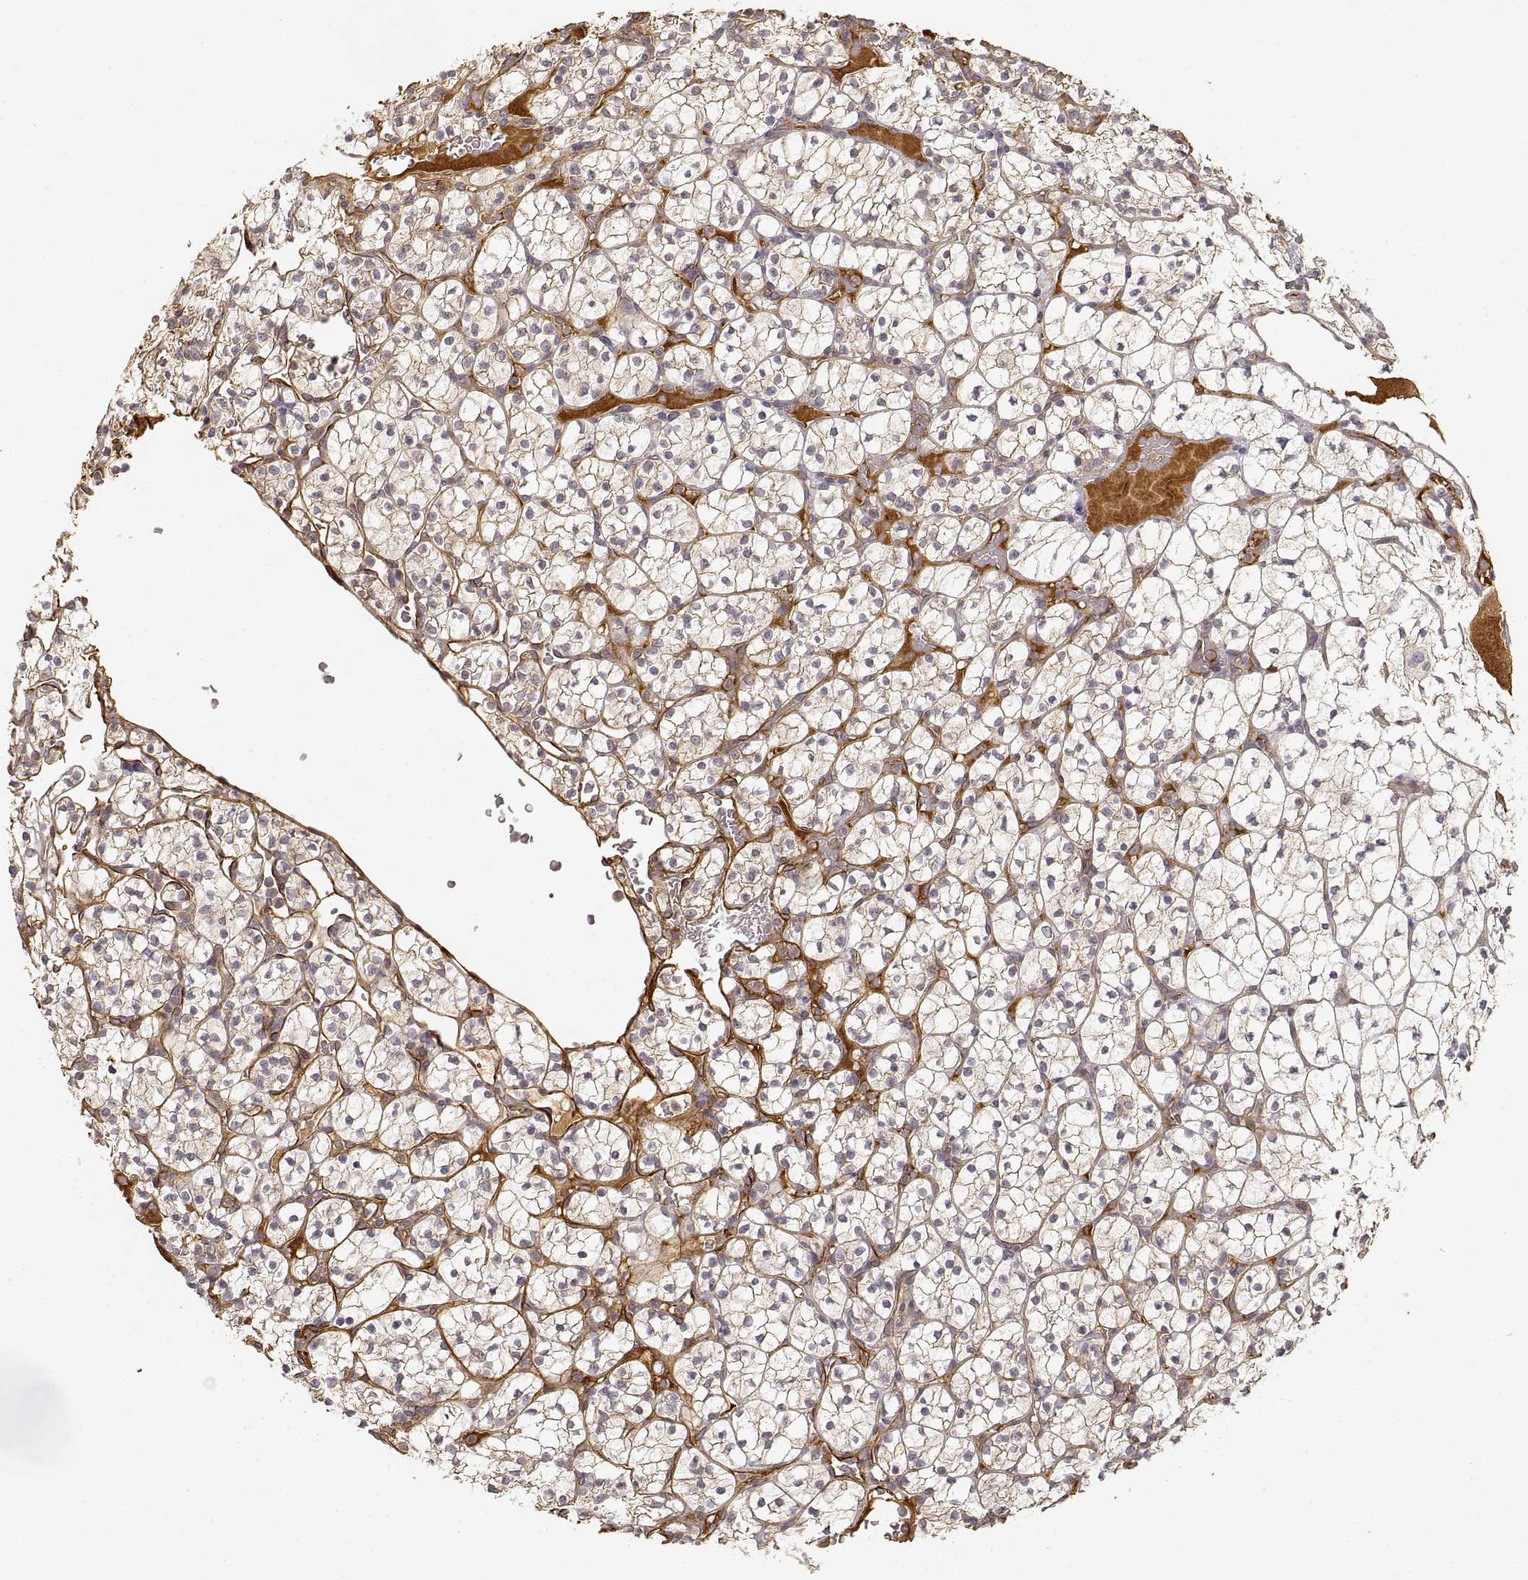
{"staining": {"intensity": "negative", "quantity": "none", "location": "none"}, "tissue": "renal cancer", "cell_type": "Tumor cells", "image_type": "cancer", "snomed": [{"axis": "morphology", "description": "Adenocarcinoma, NOS"}, {"axis": "topography", "description": "Kidney"}], "caption": "The micrograph reveals no significant expression in tumor cells of renal cancer.", "gene": "LAMA4", "patient": {"sex": "female", "age": 89}}